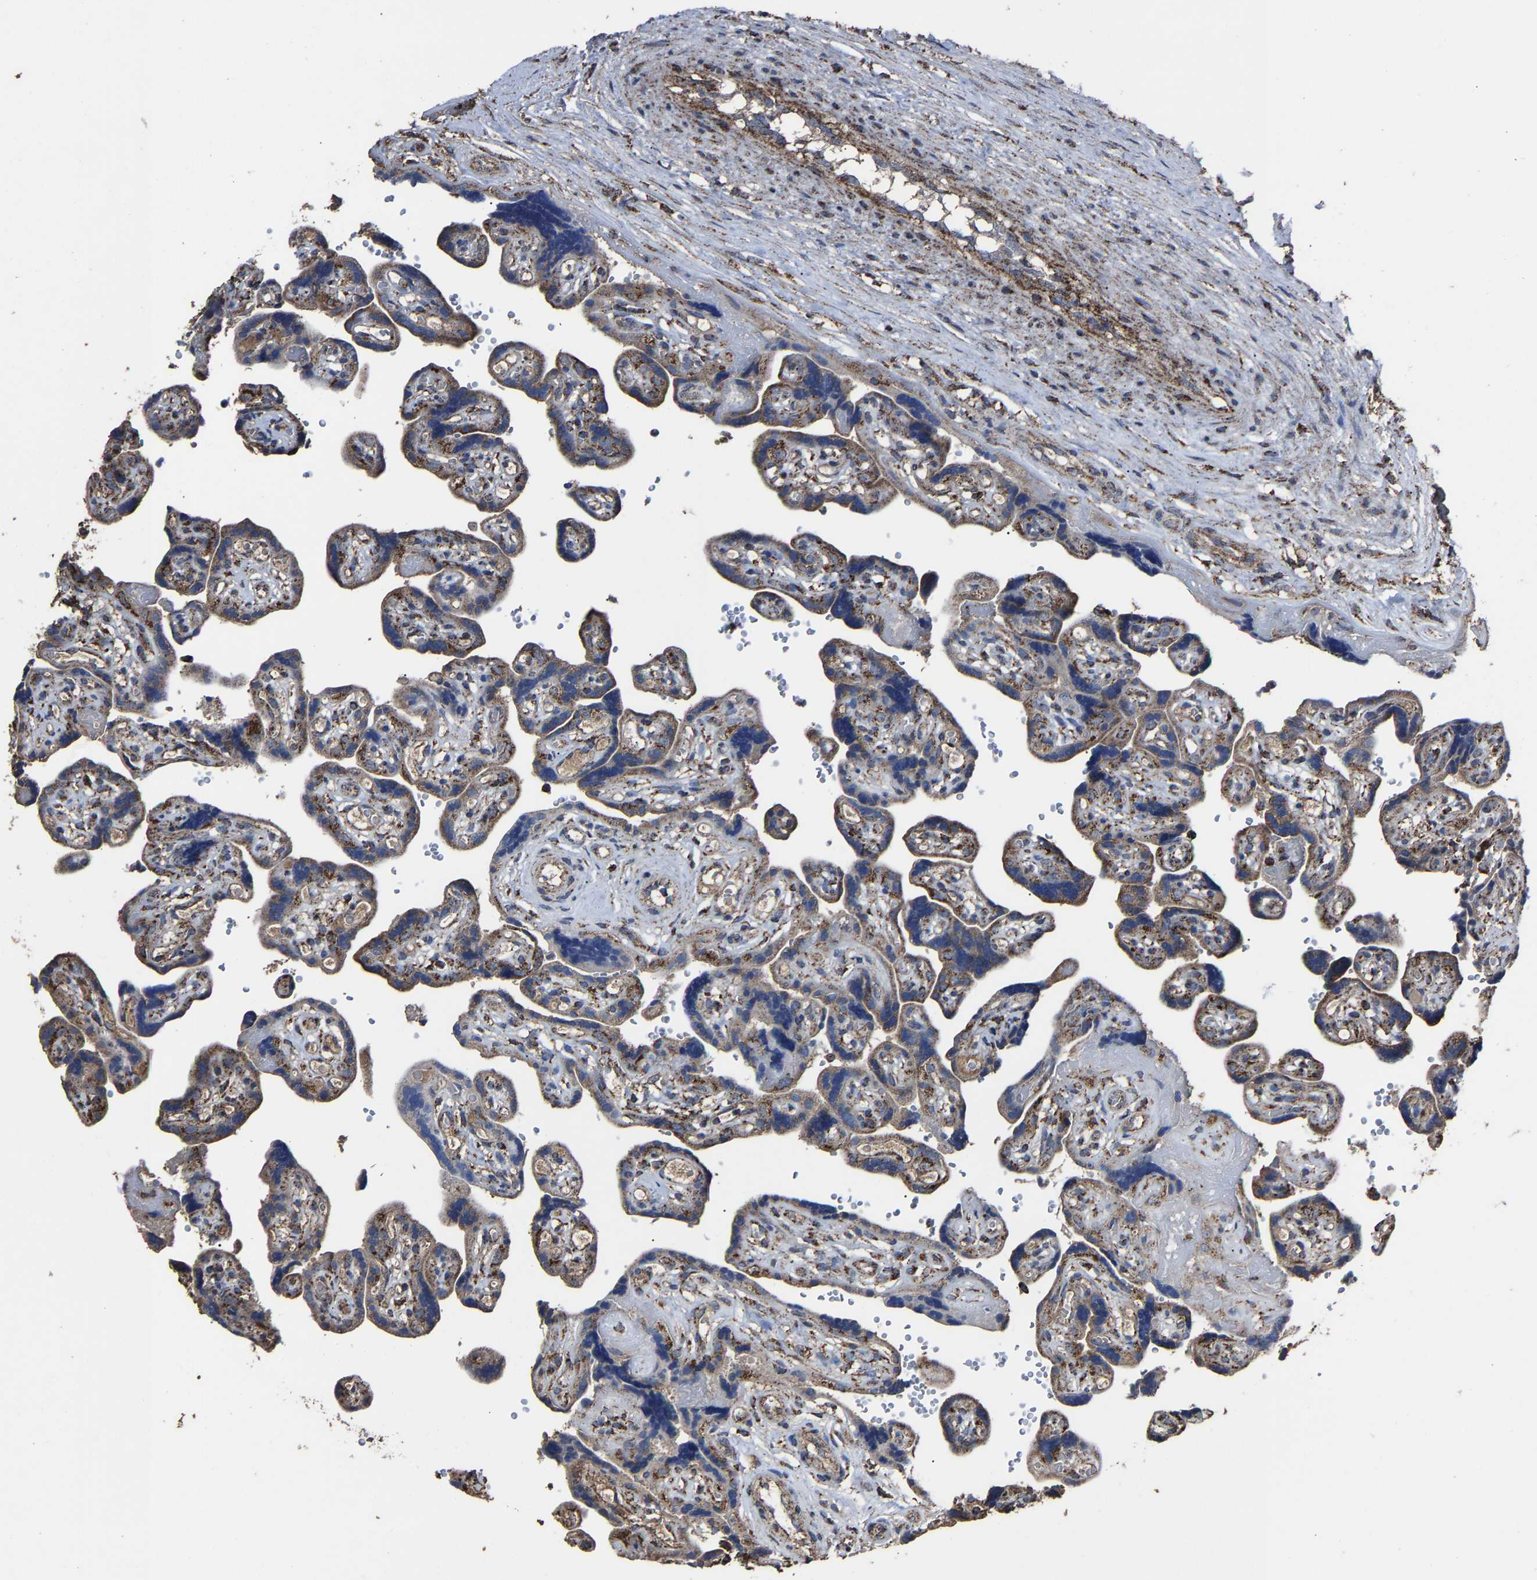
{"staining": {"intensity": "strong", "quantity": "25%-75%", "location": "cytoplasmic/membranous"}, "tissue": "placenta", "cell_type": "Decidual cells", "image_type": "normal", "snomed": [{"axis": "morphology", "description": "Normal tissue, NOS"}, {"axis": "topography", "description": "Placenta"}], "caption": "Protein expression analysis of unremarkable human placenta reveals strong cytoplasmic/membranous staining in approximately 25%-75% of decidual cells. (Stains: DAB (3,3'-diaminobenzidine) in brown, nuclei in blue, Microscopy: brightfield microscopy at high magnification).", "gene": "NDUFV3", "patient": {"sex": "female", "age": 30}}